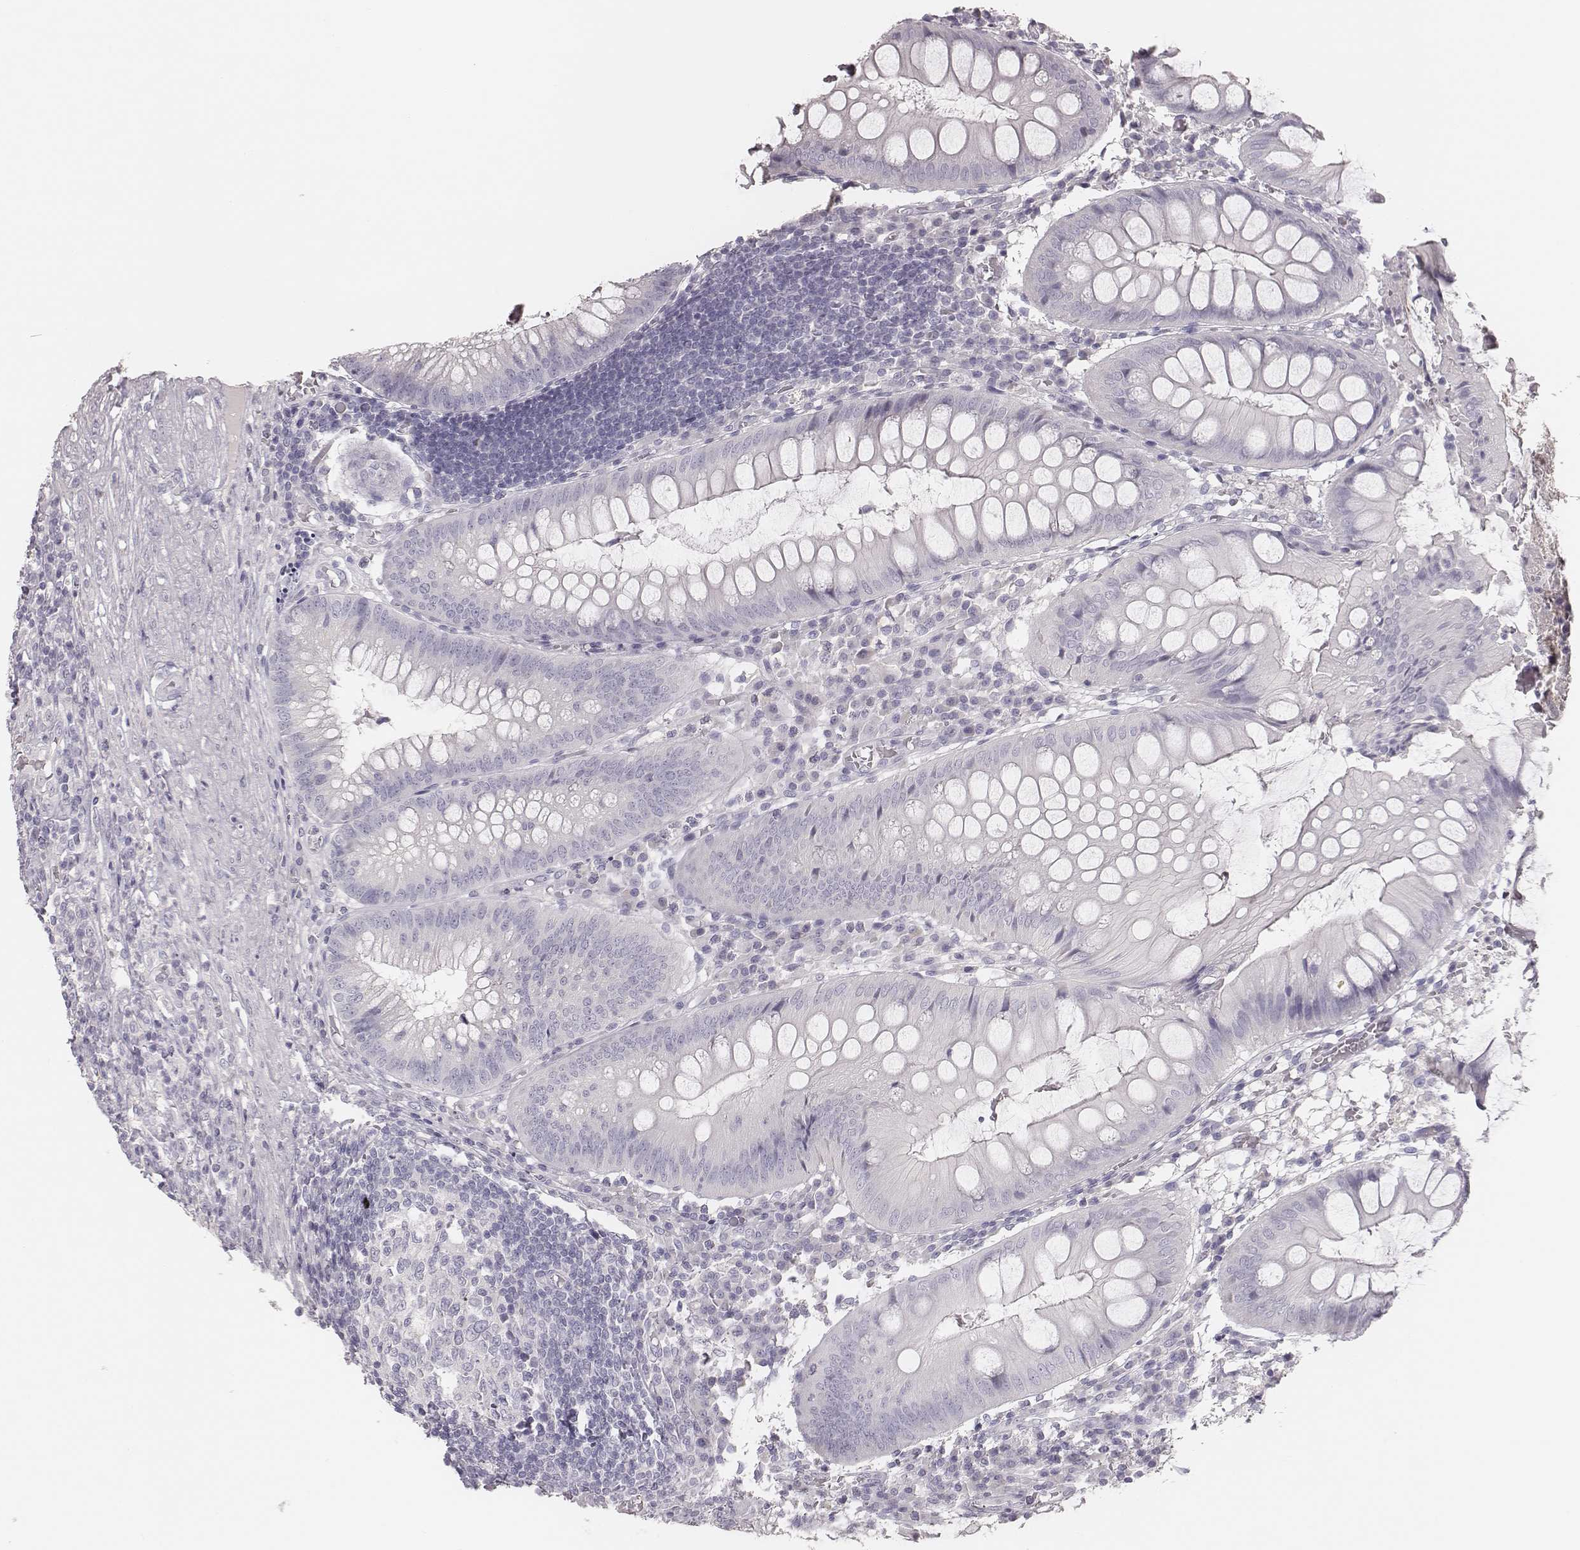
{"staining": {"intensity": "negative", "quantity": "none", "location": "none"}, "tissue": "appendix", "cell_type": "Glandular cells", "image_type": "normal", "snomed": [{"axis": "morphology", "description": "Normal tissue, NOS"}, {"axis": "morphology", "description": "Inflammation, NOS"}, {"axis": "topography", "description": "Appendix"}], "caption": "Human appendix stained for a protein using immunohistochemistry displays no expression in glandular cells.", "gene": "MYH6", "patient": {"sex": "male", "age": 16}}